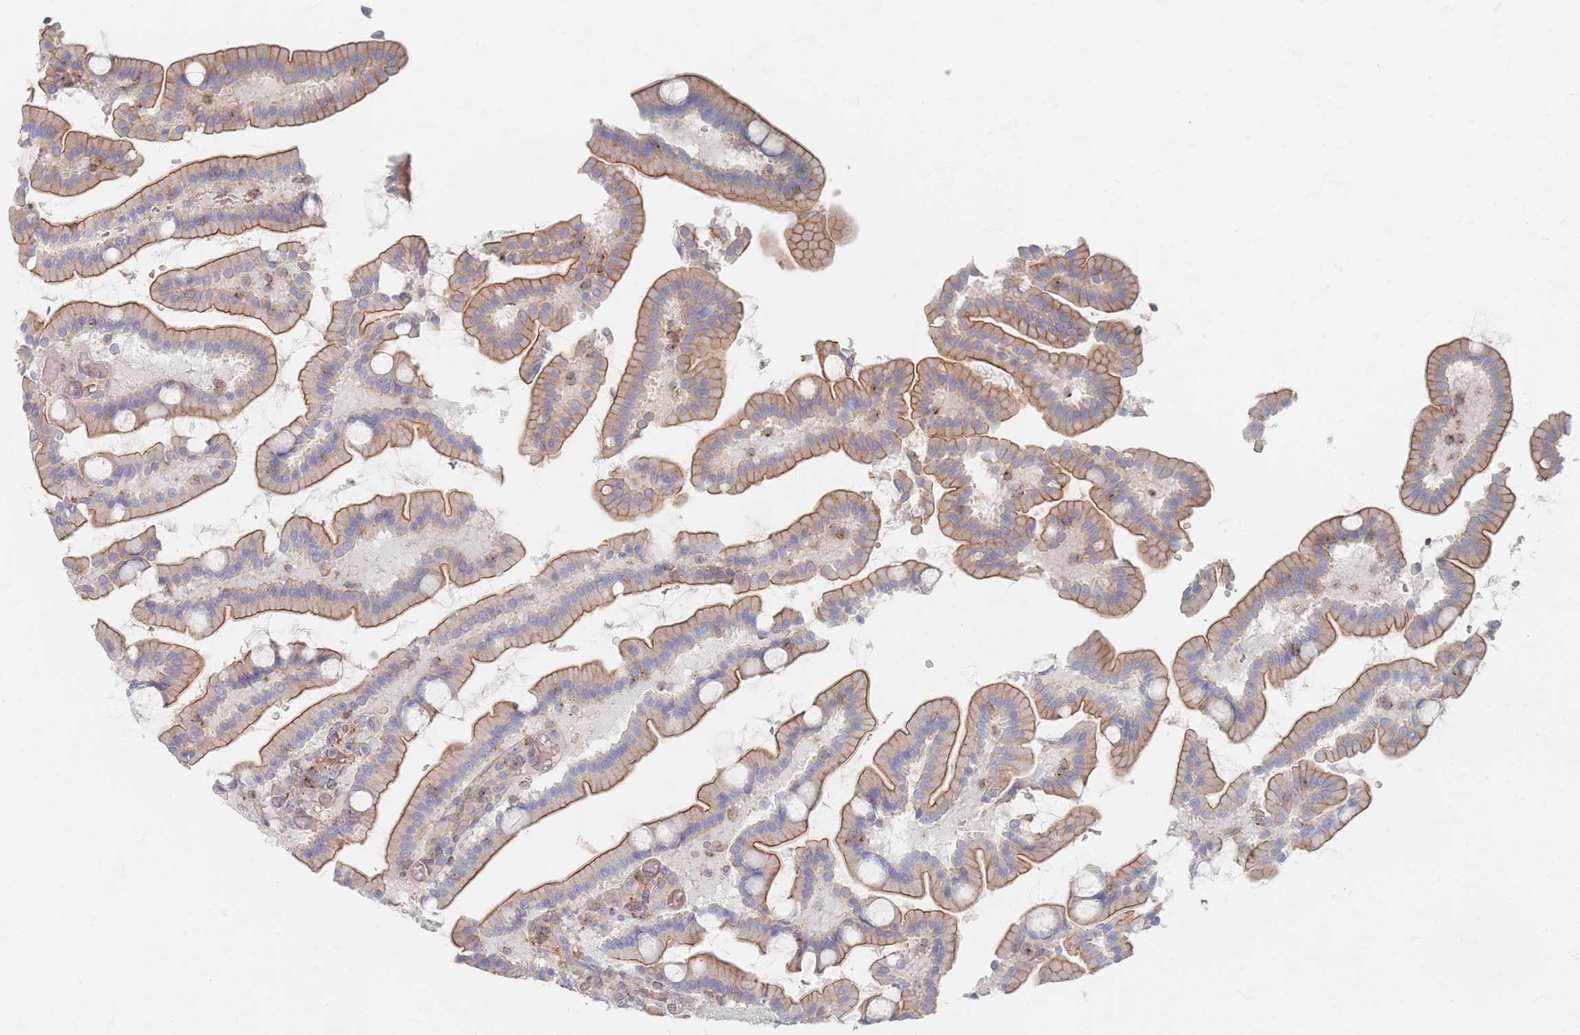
{"staining": {"intensity": "moderate", "quantity": "25%-75%", "location": "cytoplasmic/membranous"}, "tissue": "duodenum", "cell_type": "Glandular cells", "image_type": "normal", "snomed": [{"axis": "morphology", "description": "Normal tissue, NOS"}, {"axis": "topography", "description": "Duodenum"}], "caption": "An immunohistochemistry (IHC) histopathology image of benign tissue is shown. Protein staining in brown shows moderate cytoplasmic/membranous positivity in duodenum within glandular cells. (Brightfield microscopy of DAB IHC at high magnification).", "gene": "GNB1", "patient": {"sex": "male", "age": 55}}